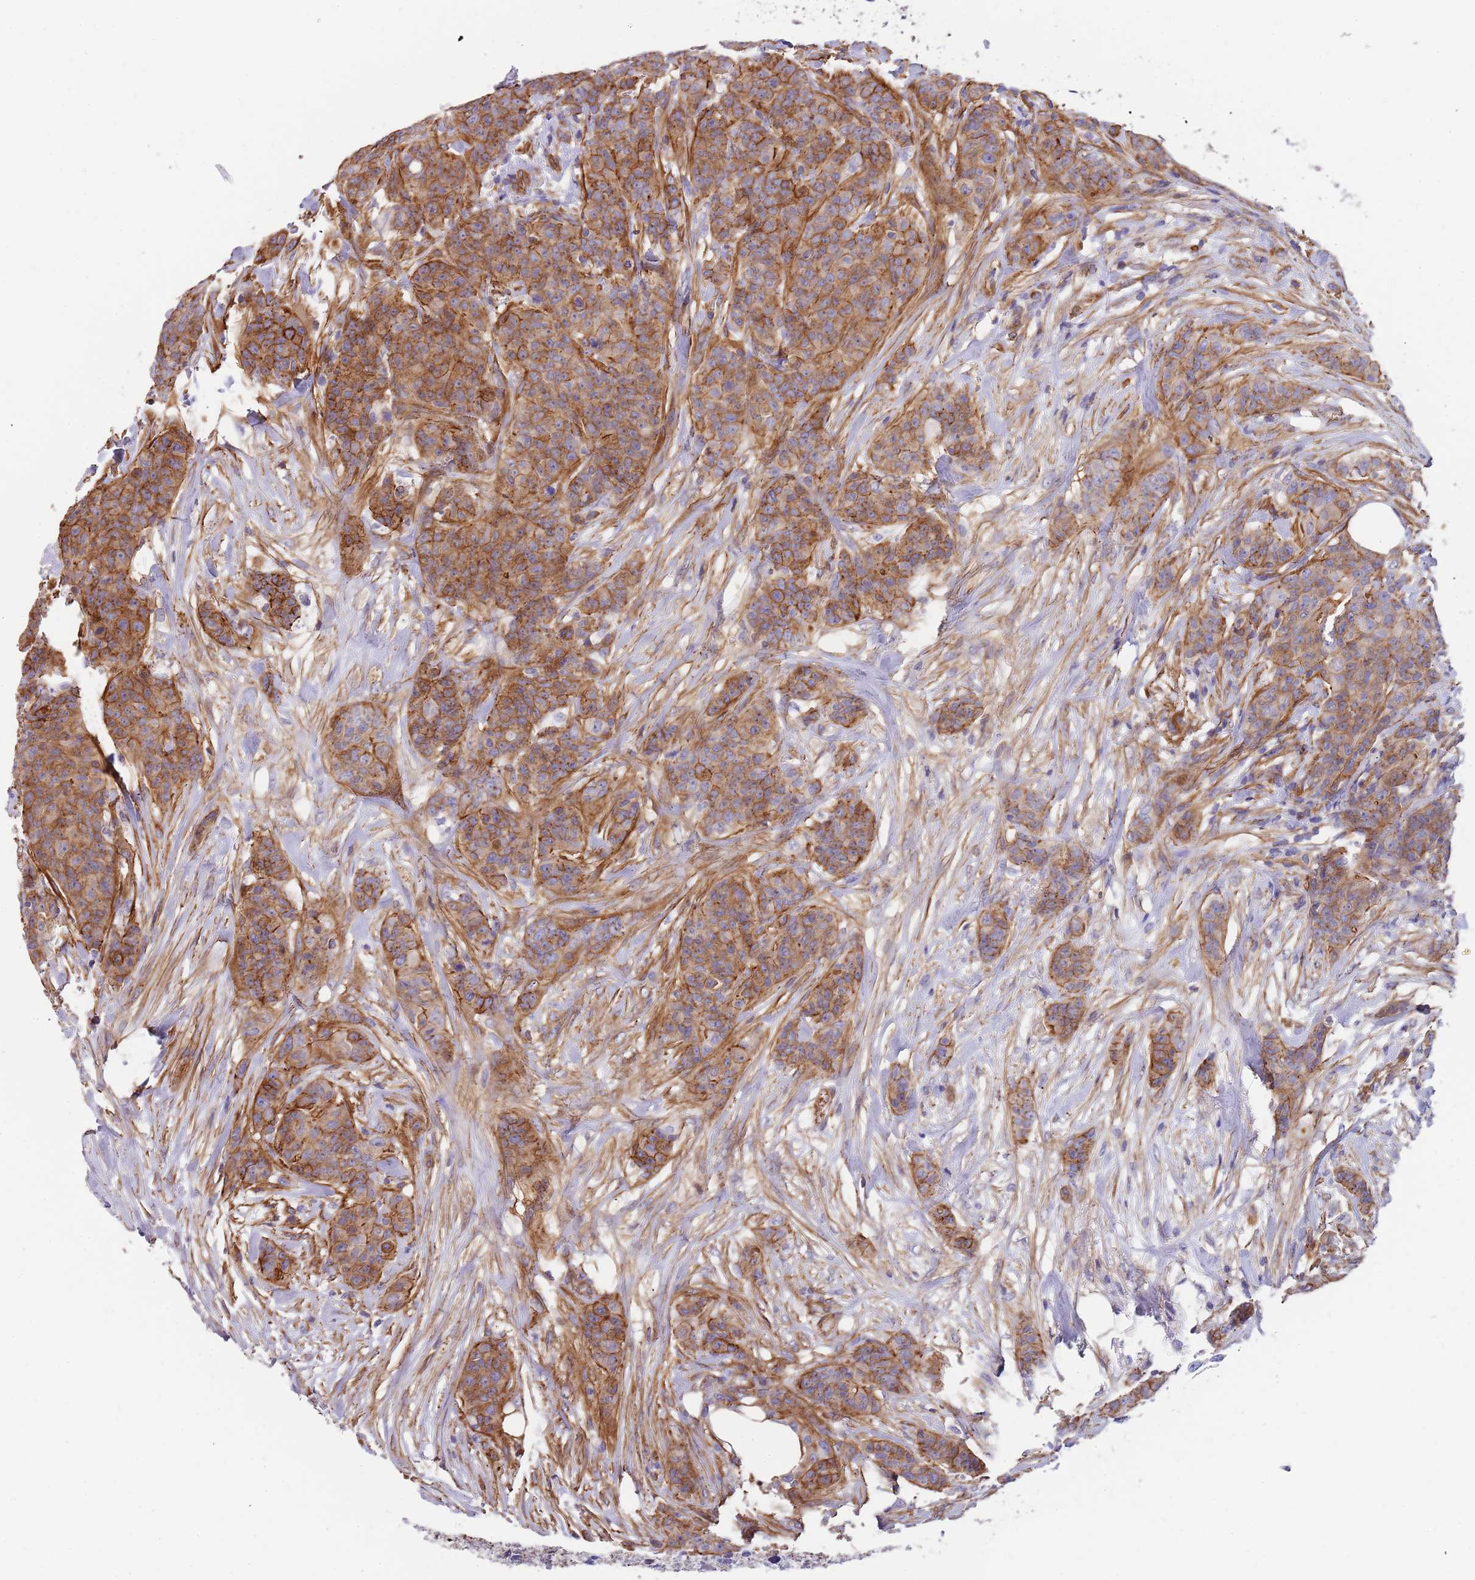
{"staining": {"intensity": "moderate", "quantity": ">75%", "location": "cytoplasmic/membranous"}, "tissue": "breast cancer", "cell_type": "Tumor cells", "image_type": "cancer", "snomed": [{"axis": "morphology", "description": "Duct carcinoma"}, {"axis": "topography", "description": "Breast"}], "caption": "Human breast invasive ductal carcinoma stained with a brown dye exhibits moderate cytoplasmic/membranous positive staining in about >75% of tumor cells.", "gene": "GFRAL", "patient": {"sex": "female", "age": 40}}